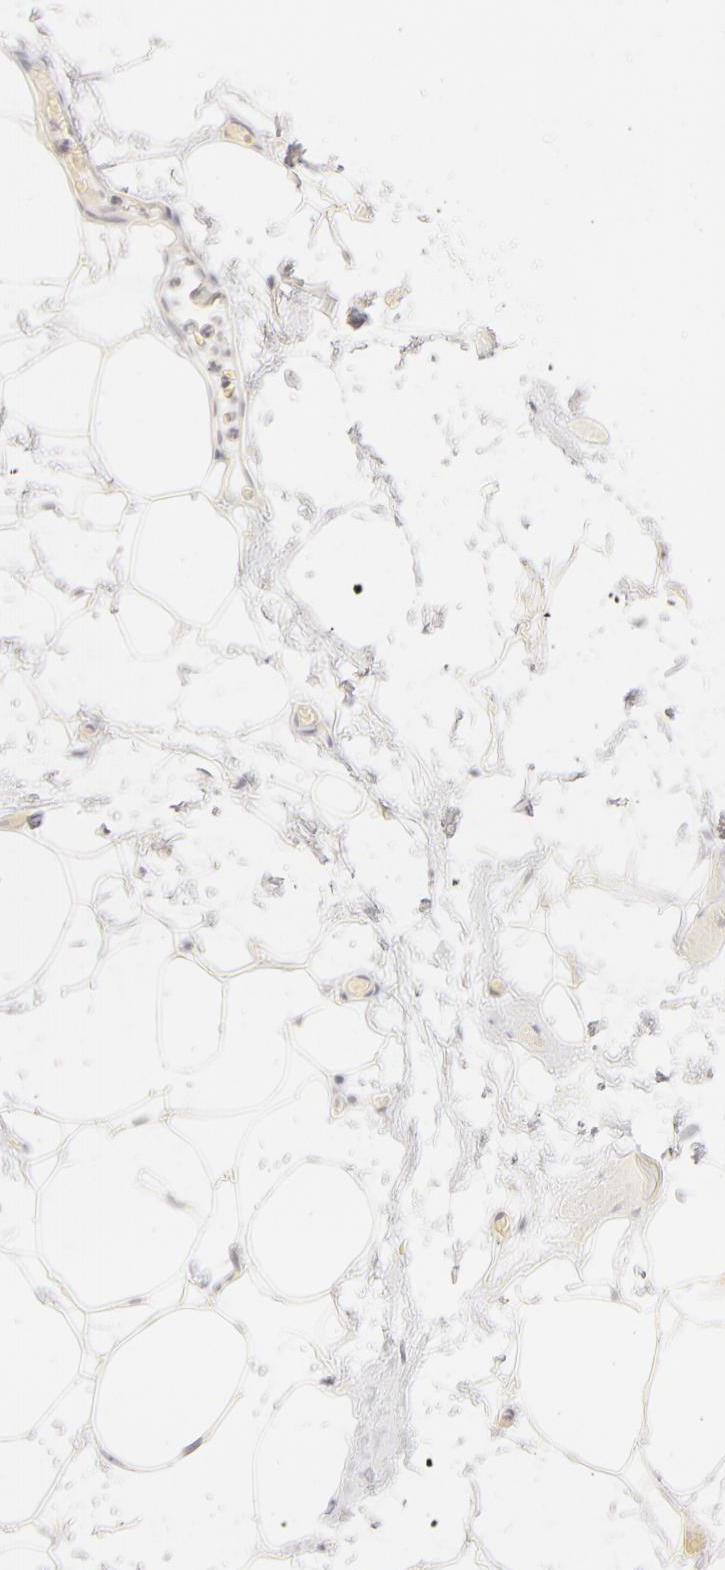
{"staining": {"intensity": "negative", "quantity": "none", "location": "none"}, "tissue": "skeletal muscle", "cell_type": "Myocytes", "image_type": "normal", "snomed": [{"axis": "morphology", "description": "Normal tissue, NOS"}, {"axis": "topography", "description": "Skeletal muscle"}, {"axis": "topography", "description": "Parathyroid gland"}], "caption": "Micrograph shows no protein expression in myocytes of benign skeletal muscle. (DAB immunohistochemistry with hematoxylin counter stain).", "gene": "LGALS7B", "patient": {"sex": "female", "age": 37}}